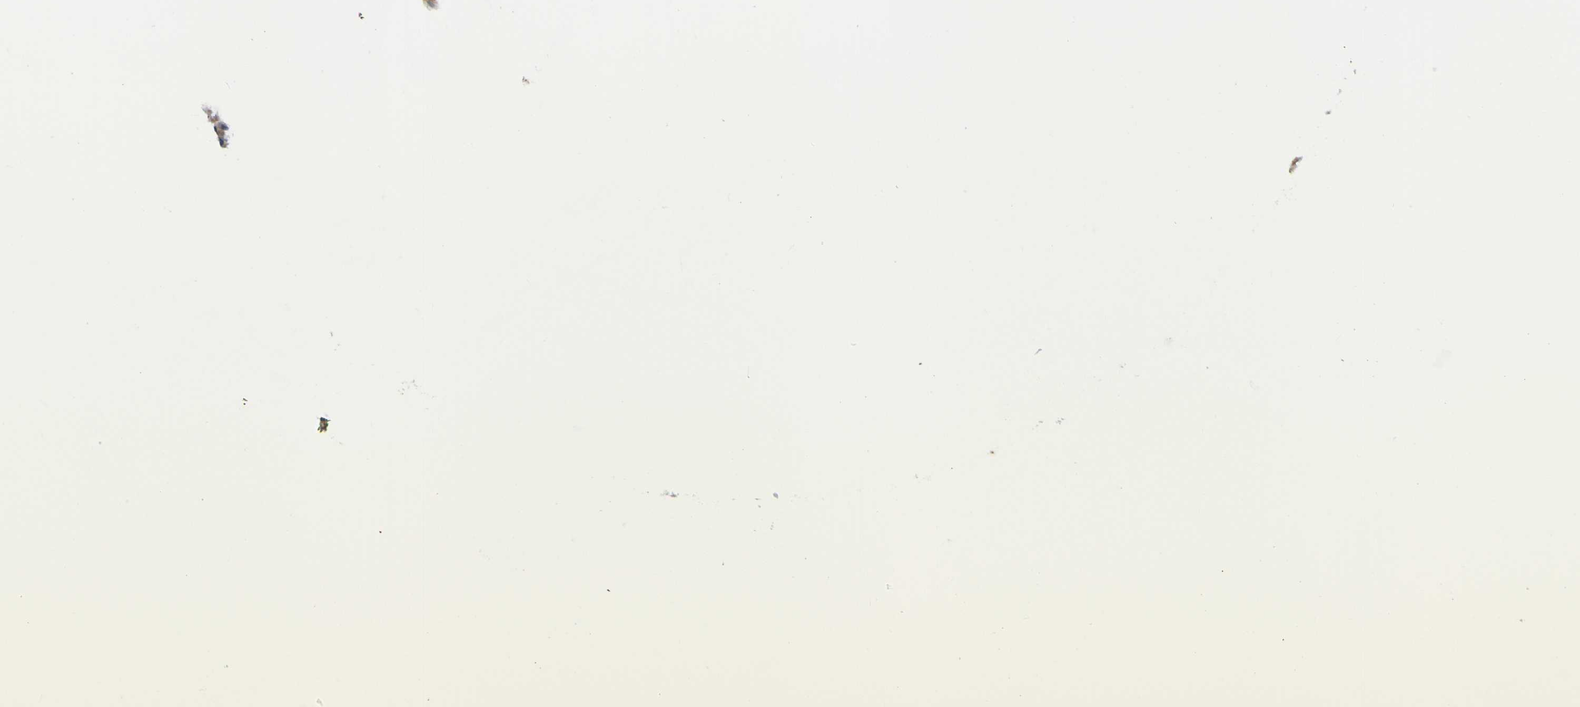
{"staining": {"intensity": "weak", "quantity": ">75%", "location": "cytoplasmic/membranous"}, "tissue": "renal cancer", "cell_type": "Tumor cells", "image_type": "cancer", "snomed": [{"axis": "morphology", "description": "Adenocarcinoma, NOS"}, {"axis": "topography", "description": "Kidney"}], "caption": "A low amount of weak cytoplasmic/membranous expression is seen in about >75% of tumor cells in renal adenocarcinoma tissue.", "gene": "AXIN1", "patient": {"sex": "male", "age": 63}}